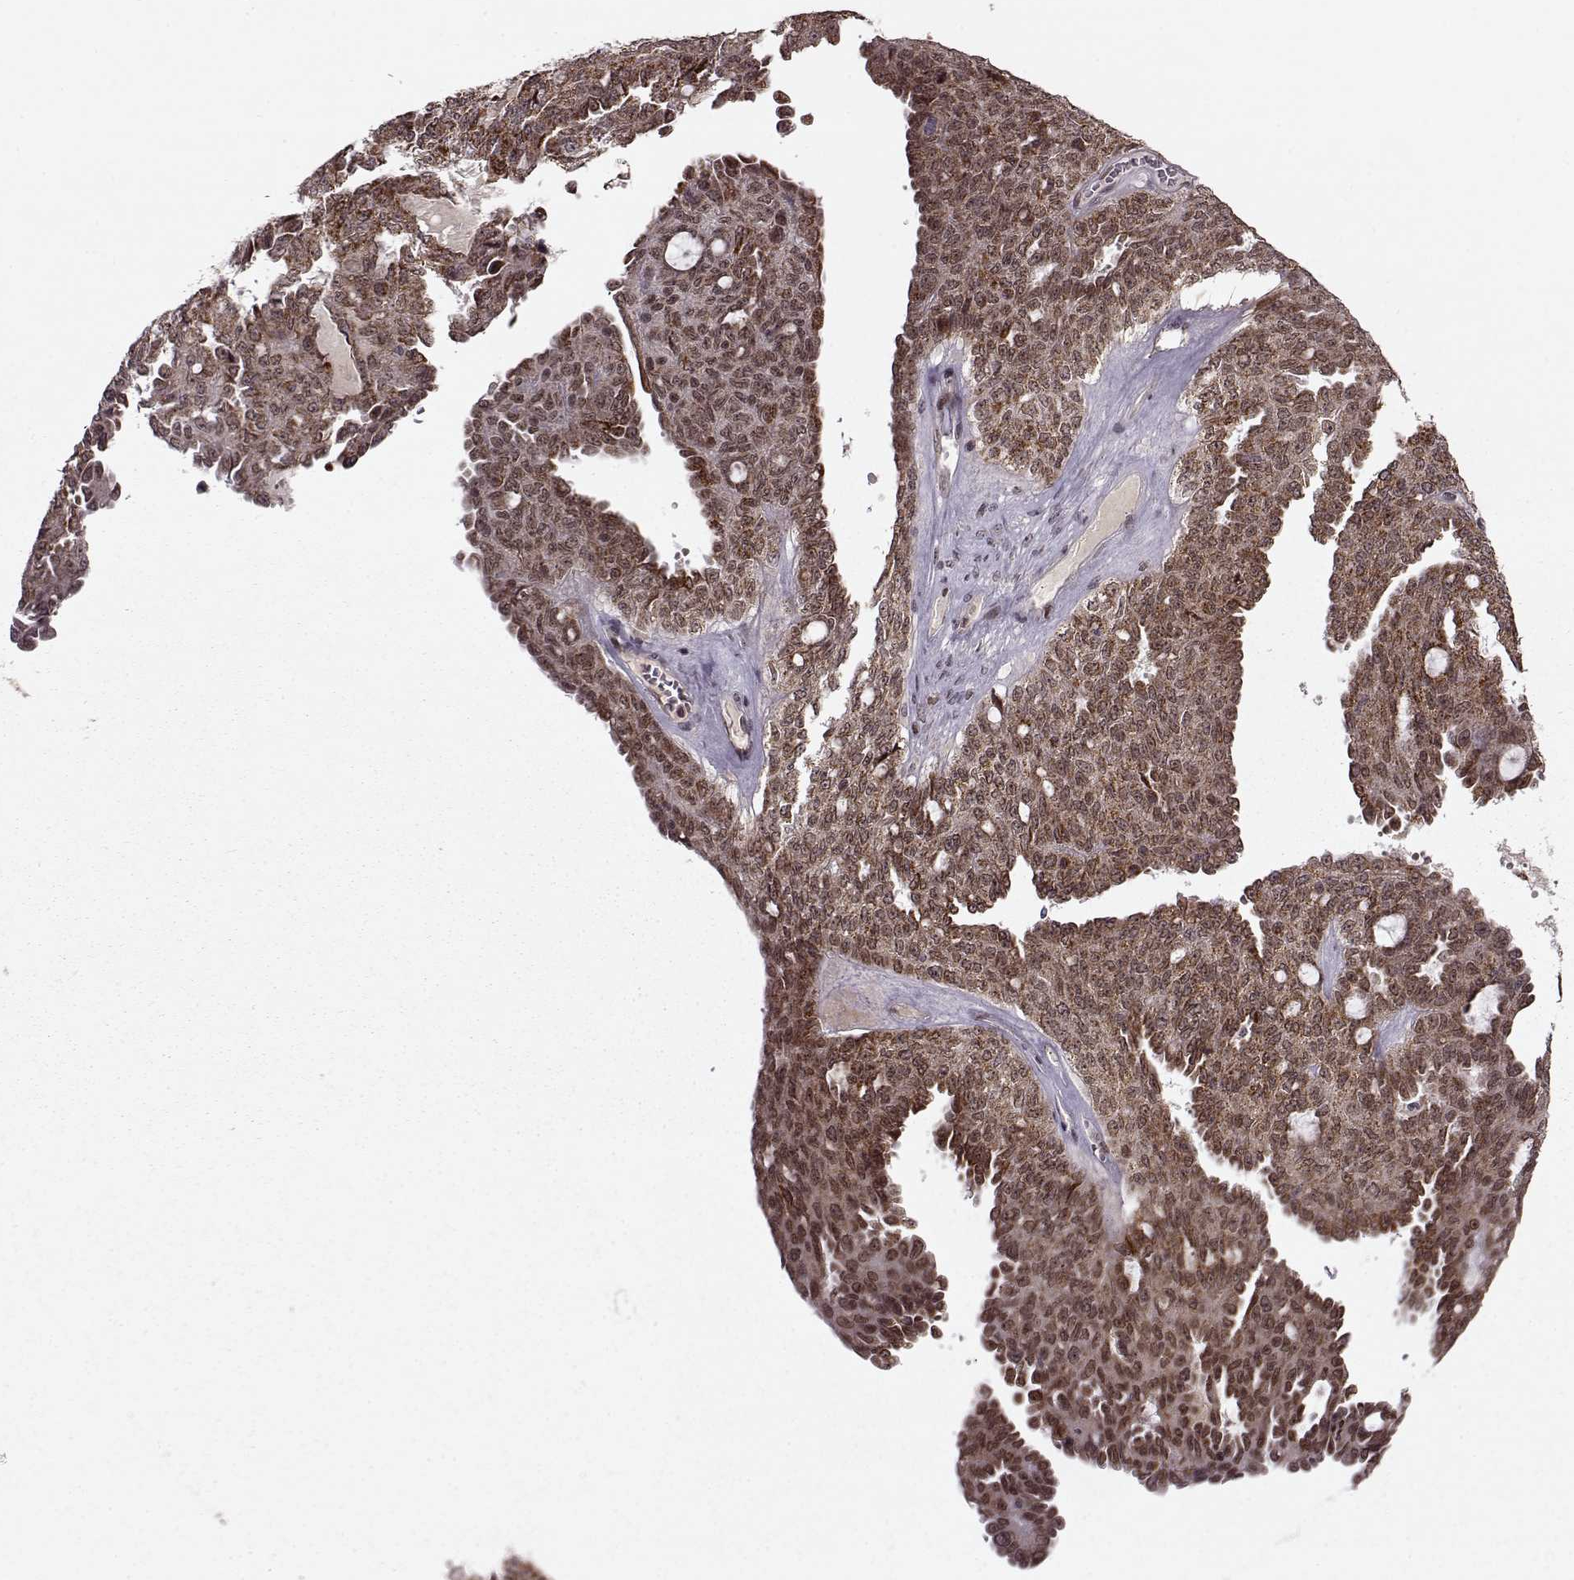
{"staining": {"intensity": "moderate", "quantity": ">75%", "location": "cytoplasmic/membranous,nuclear"}, "tissue": "ovarian cancer", "cell_type": "Tumor cells", "image_type": "cancer", "snomed": [{"axis": "morphology", "description": "Cystadenocarcinoma, serous, NOS"}, {"axis": "topography", "description": "Ovary"}], "caption": "Immunohistochemistry (IHC) staining of ovarian cancer (serous cystadenocarcinoma), which shows medium levels of moderate cytoplasmic/membranous and nuclear positivity in approximately >75% of tumor cells indicating moderate cytoplasmic/membranous and nuclear protein staining. The staining was performed using DAB (brown) for protein detection and nuclei were counterstained in hematoxylin (blue).", "gene": "RAI1", "patient": {"sex": "female", "age": 71}}